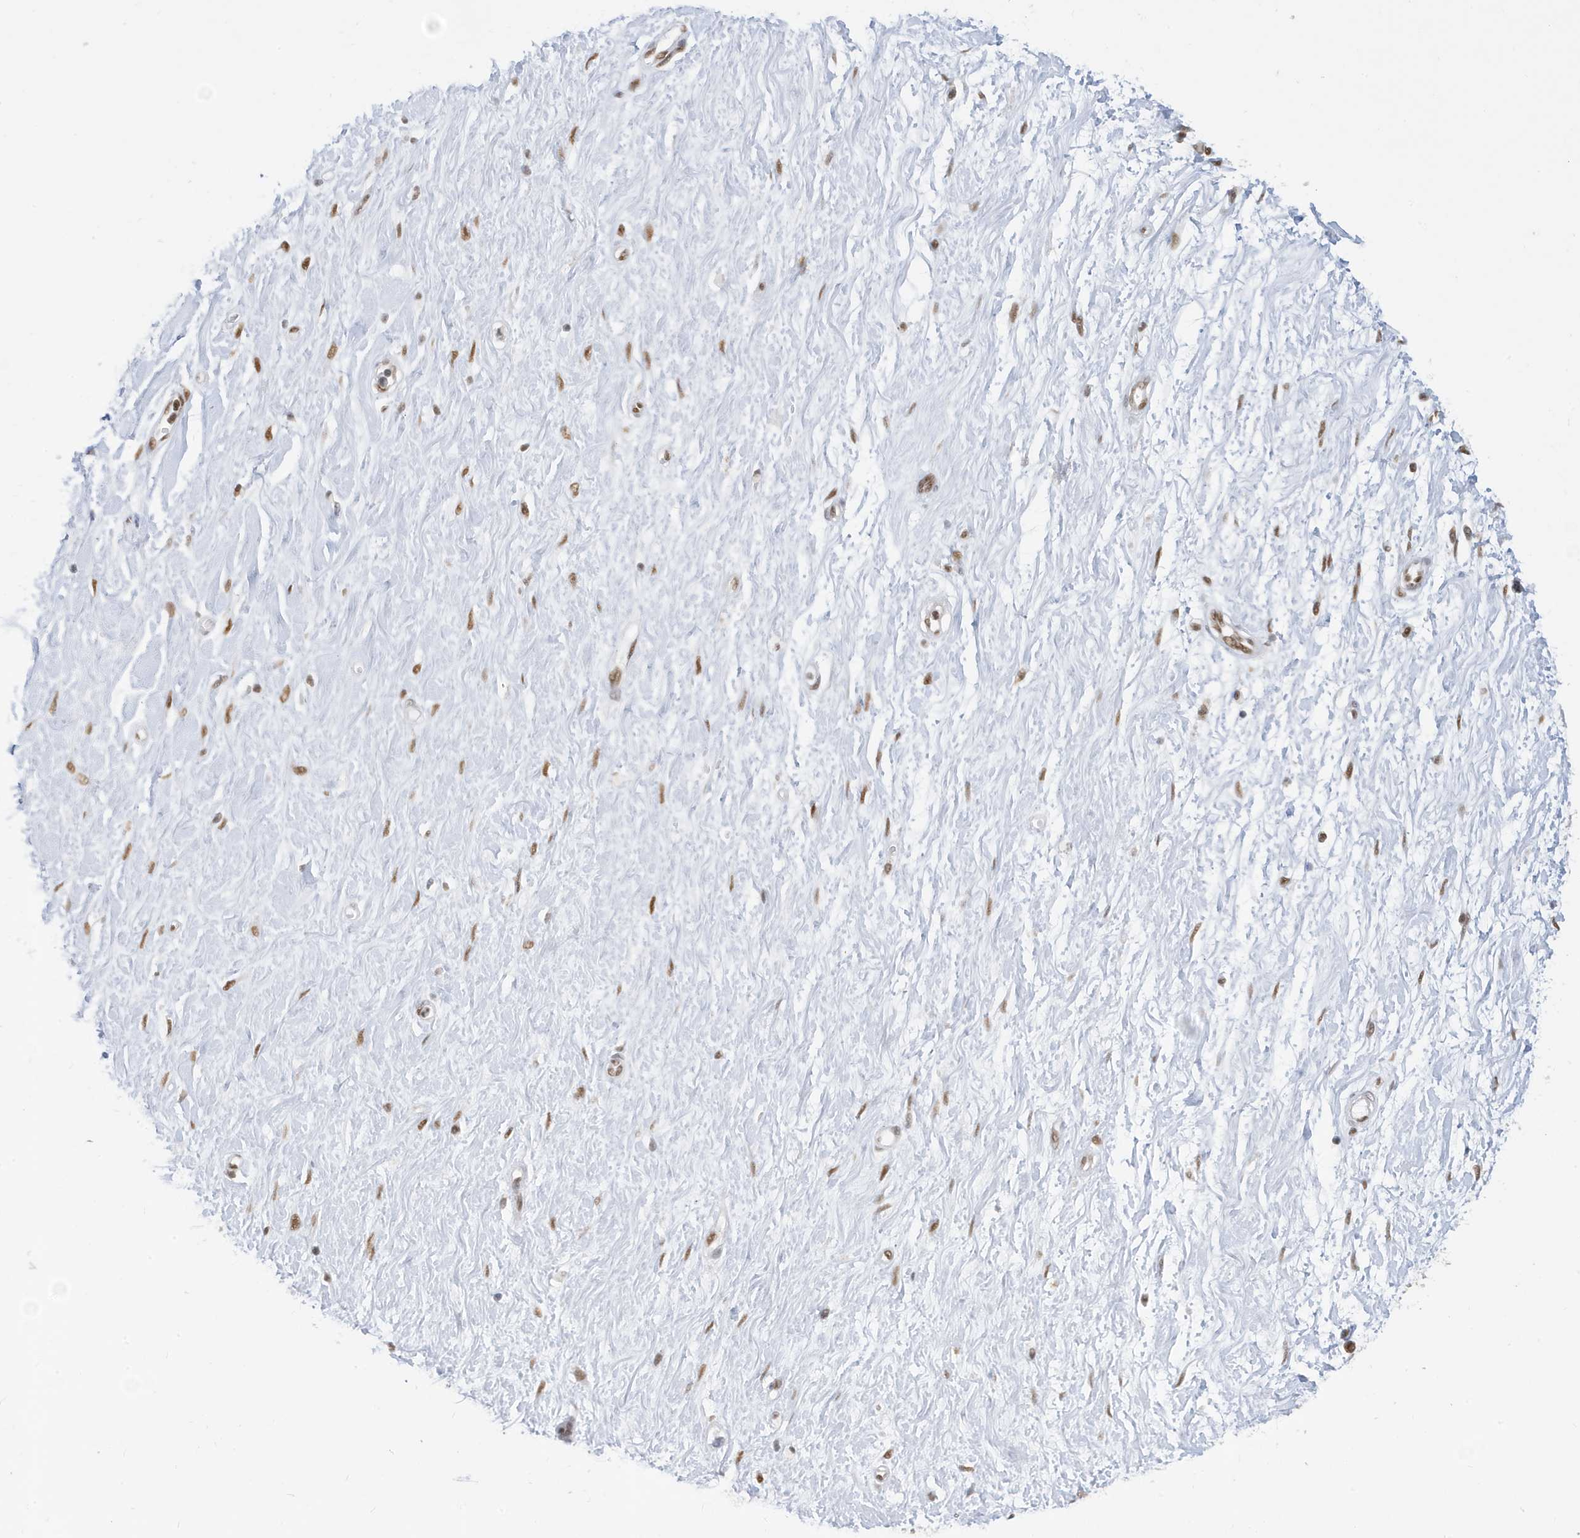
{"staining": {"intensity": "moderate", "quantity": ">75%", "location": "nuclear"}, "tissue": "soft tissue", "cell_type": "Fibroblasts", "image_type": "normal", "snomed": [{"axis": "morphology", "description": "Normal tissue, NOS"}, {"axis": "morphology", "description": "Adenocarcinoma, NOS"}, {"axis": "topography", "description": "Pancreas"}, {"axis": "topography", "description": "Peripheral nerve tissue"}], "caption": "Moderate nuclear protein expression is identified in about >75% of fibroblasts in soft tissue.", "gene": "PCYT1A", "patient": {"sex": "male", "age": 59}}